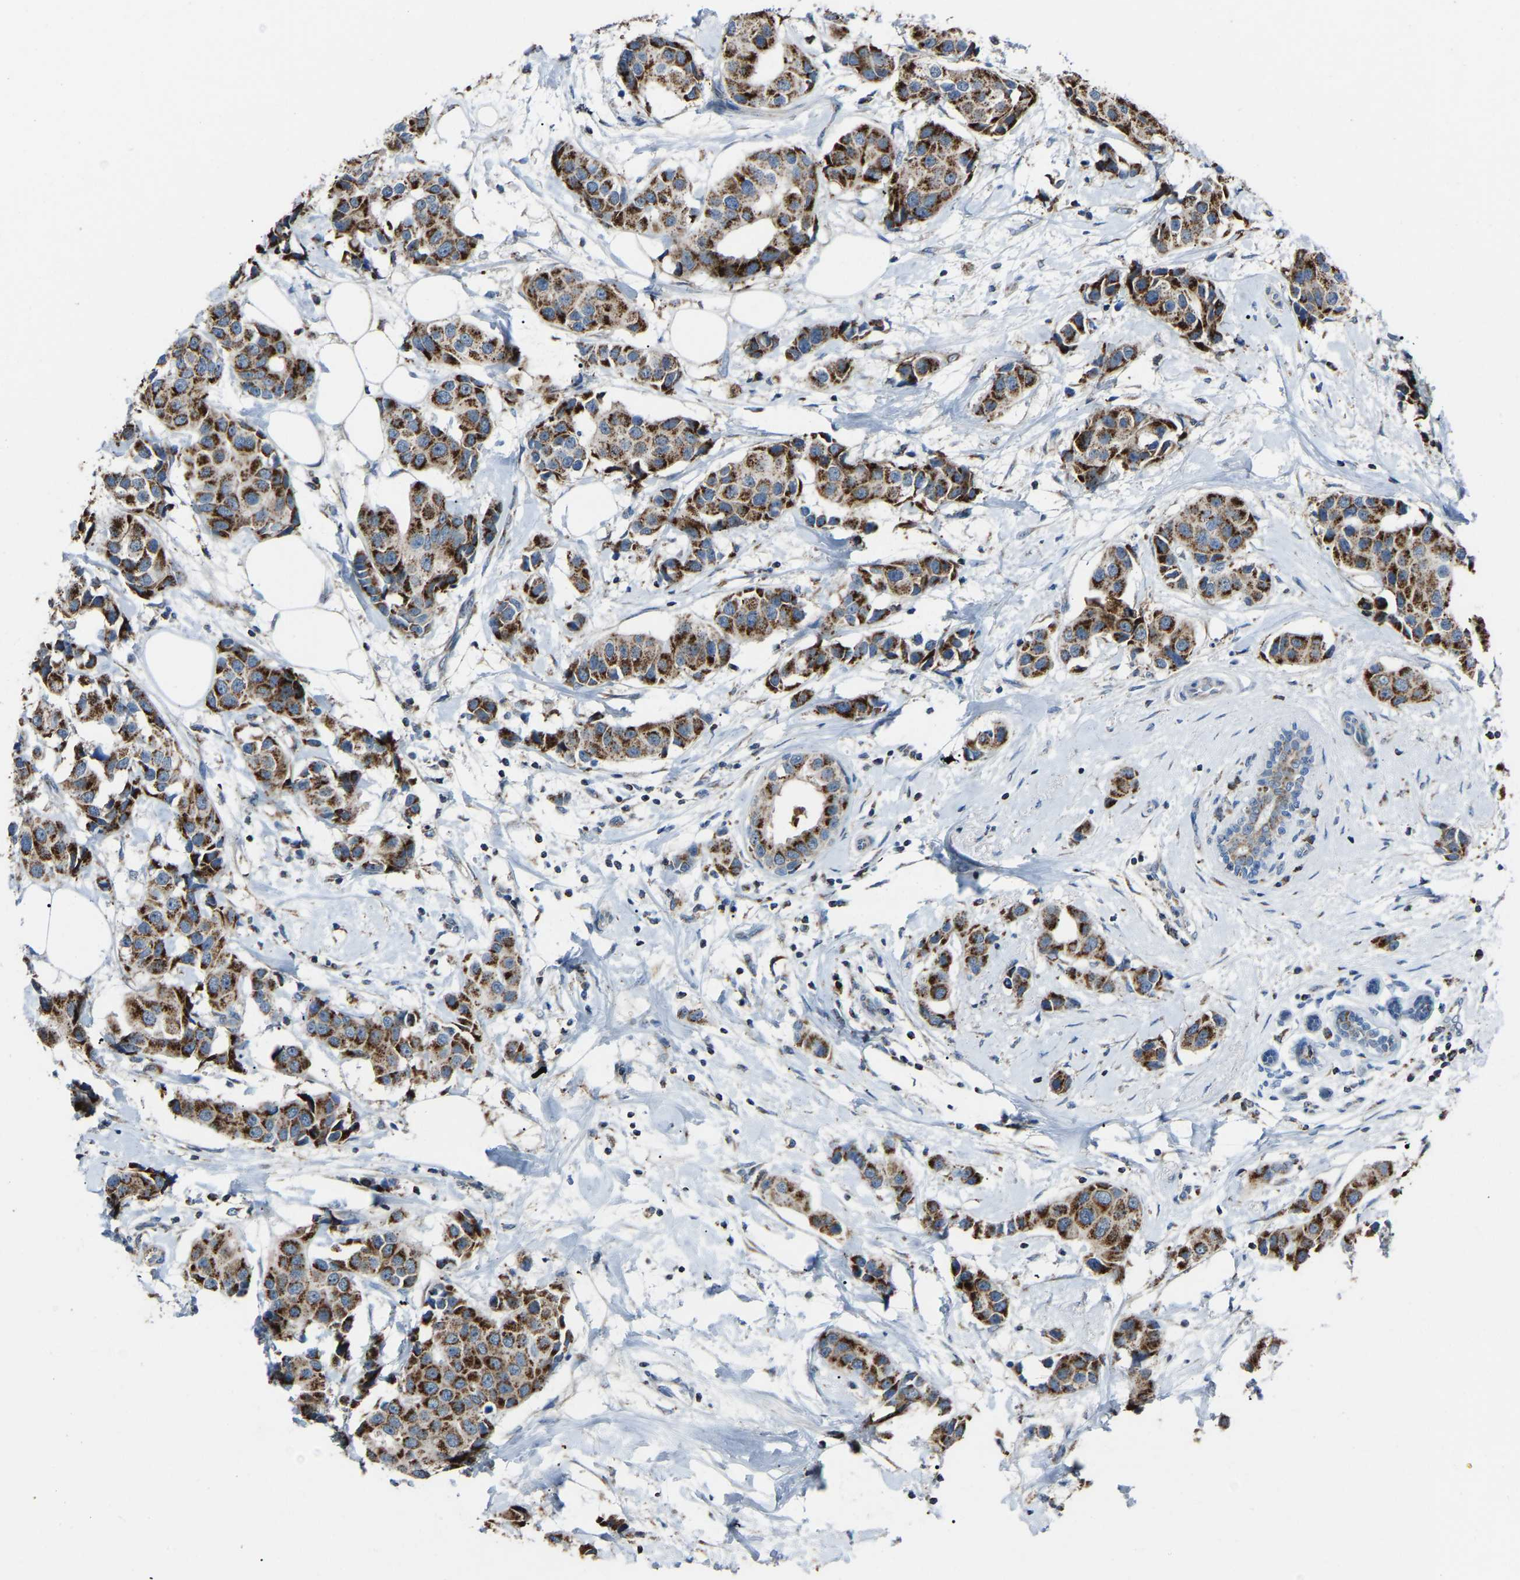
{"staining": {"intensity": "strong", "quantity": ">75%", "location": "cytoplasmic/membranous"}, "tissue": "breast cancer", "cell_type": "Tumor cells", "image_type": "cancer", "snomed": [{"axis": "morphology", "description": "Normal tissue, NOS"}, {"axis": "morphology", "description": "Duct carcinoma"}, {"axis": "topography", "description": "Breast"}], "caption": "Breast infiltrating ductal carcinoma stained for a protein reveals strong cytoplasmic/membranous positivity in tumor cells. (IHC, brightfield microscopy, high magnification).", "gene": "CANT1", "patient": {"sex": "female", "age": 39}}